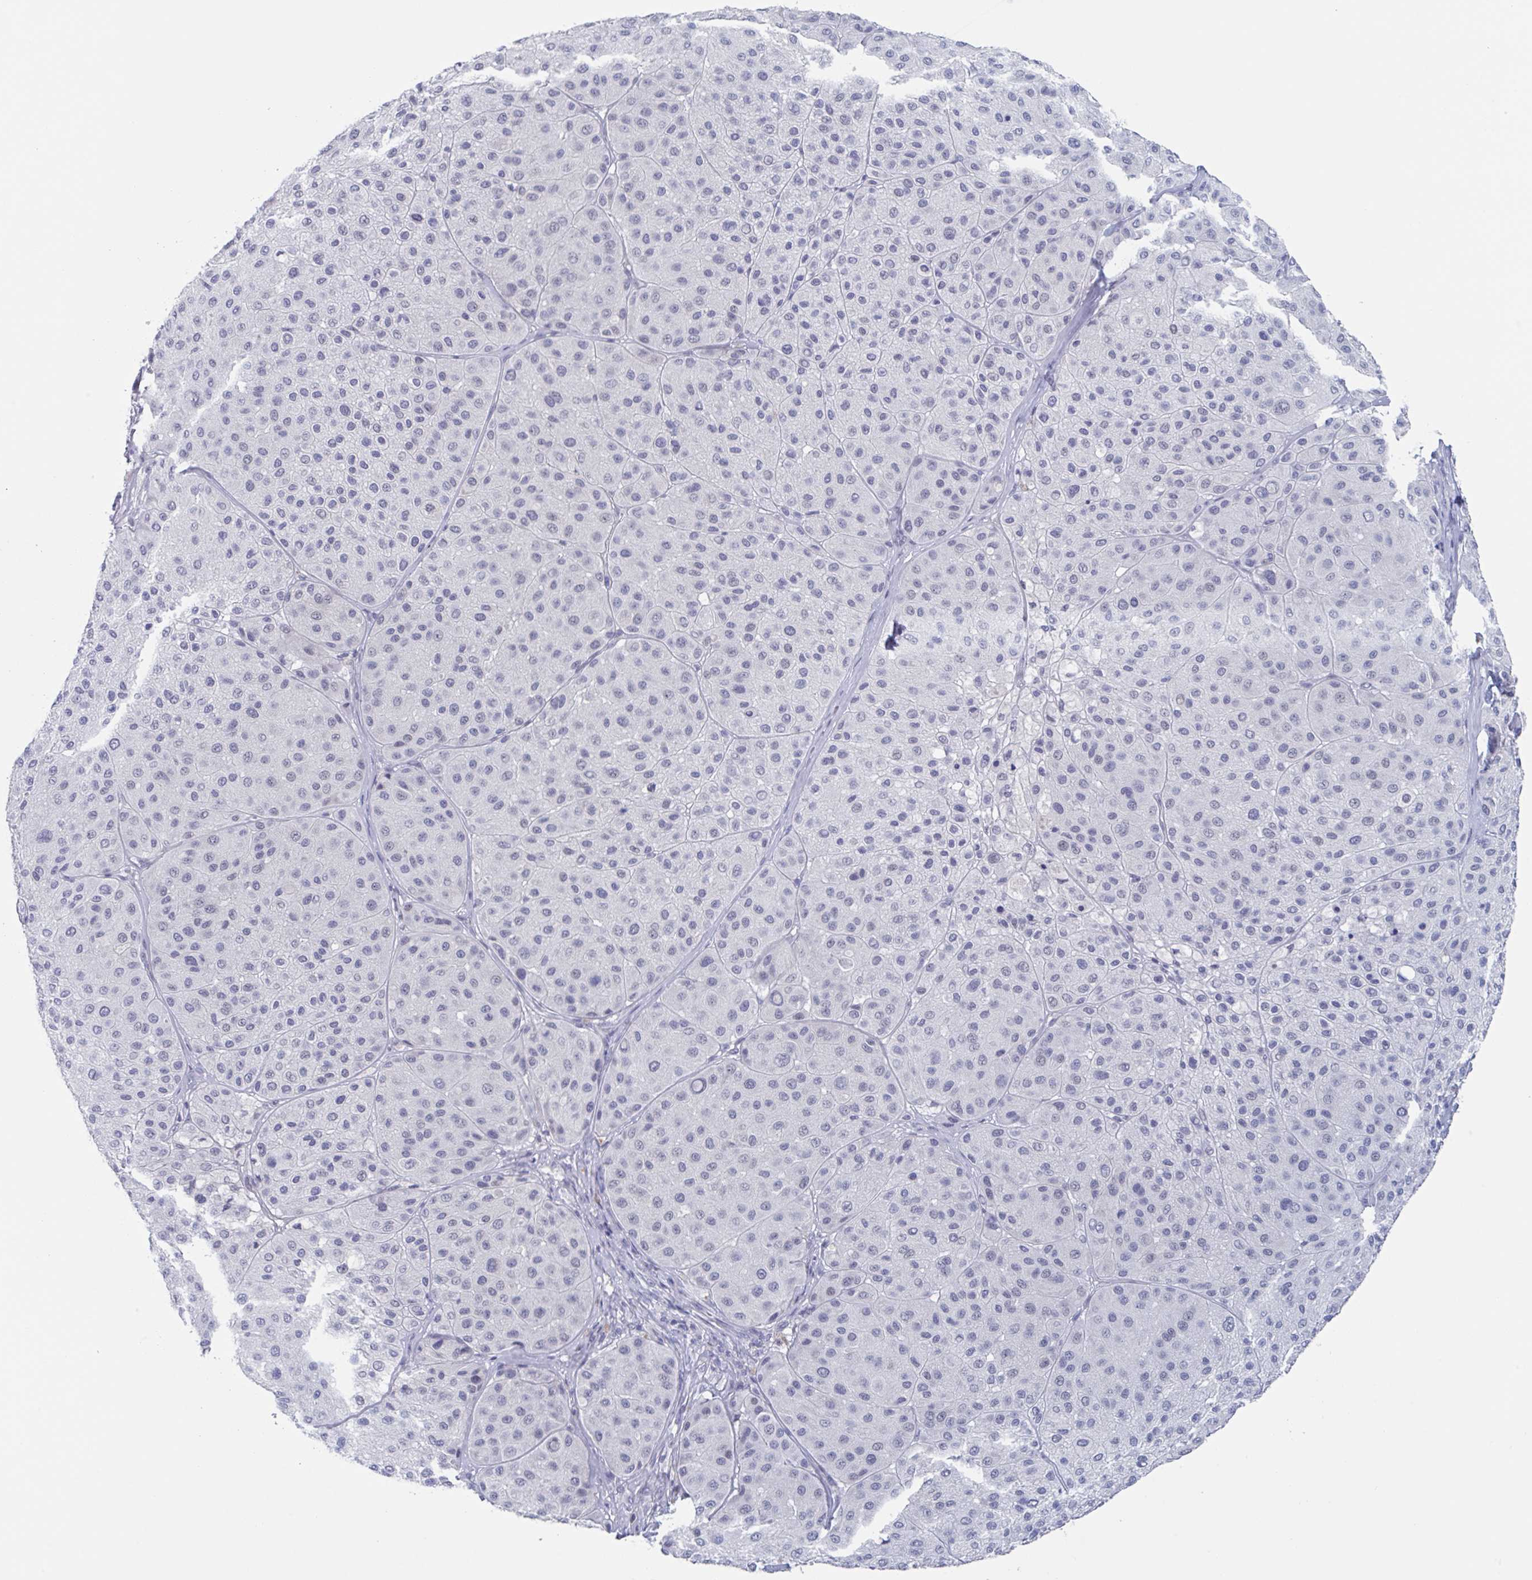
{"staining": {"intensity": "negative", "quantity": "none", "location": "none"}, "tissue": "melanoma", "cell_type": "Tumor cells", "image_type": "cancer", "snomed": [{"axis": "morphology", "description": "Malignant melanoma, Metastatic site"}, {"axis": "topography", "description": "Smooth muscle"}], "caption": "The histopathology image exhibits no staining of tumor cells in melanoma.", "gene": "KDM4D", "patient": {"sex": "male", "age": 41}}